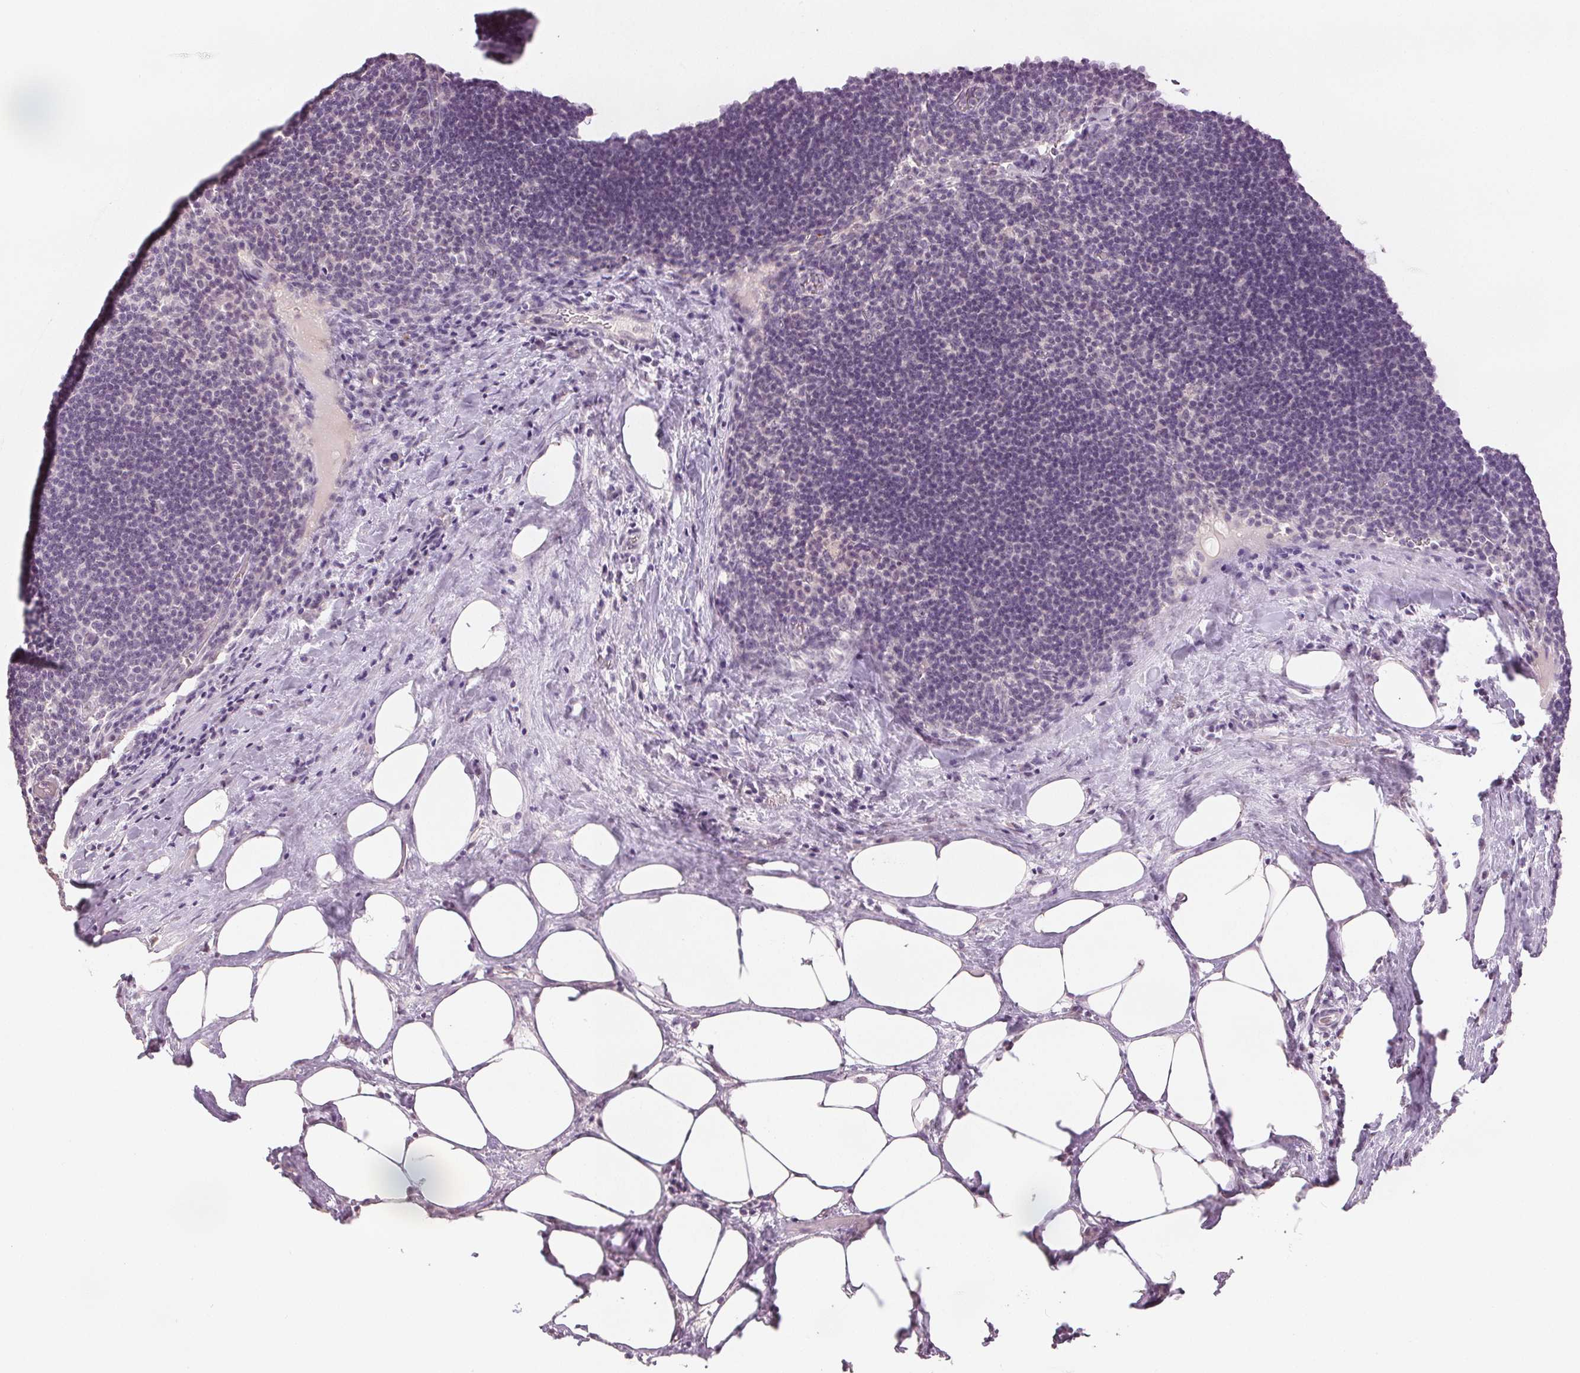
{"staining": {"intensity": "negative", "quantity": "none", "location": "none"}, "tissue": "lymph node", "cell_type": "Germinal center cells", "image_type": "normal", "snomed": [{"axis": "morphology", "description": "Normal tissue, NOS"}, {"axis": "topography", "description": "Lymph node"}], "caption": "IHC photomicrograph of unremarkable human lymph node stained for a protein (brown), which exhibits no expression in germinal center cells.", "gene": "SCGN", "patient": {"sex": "male", "age": 67}}